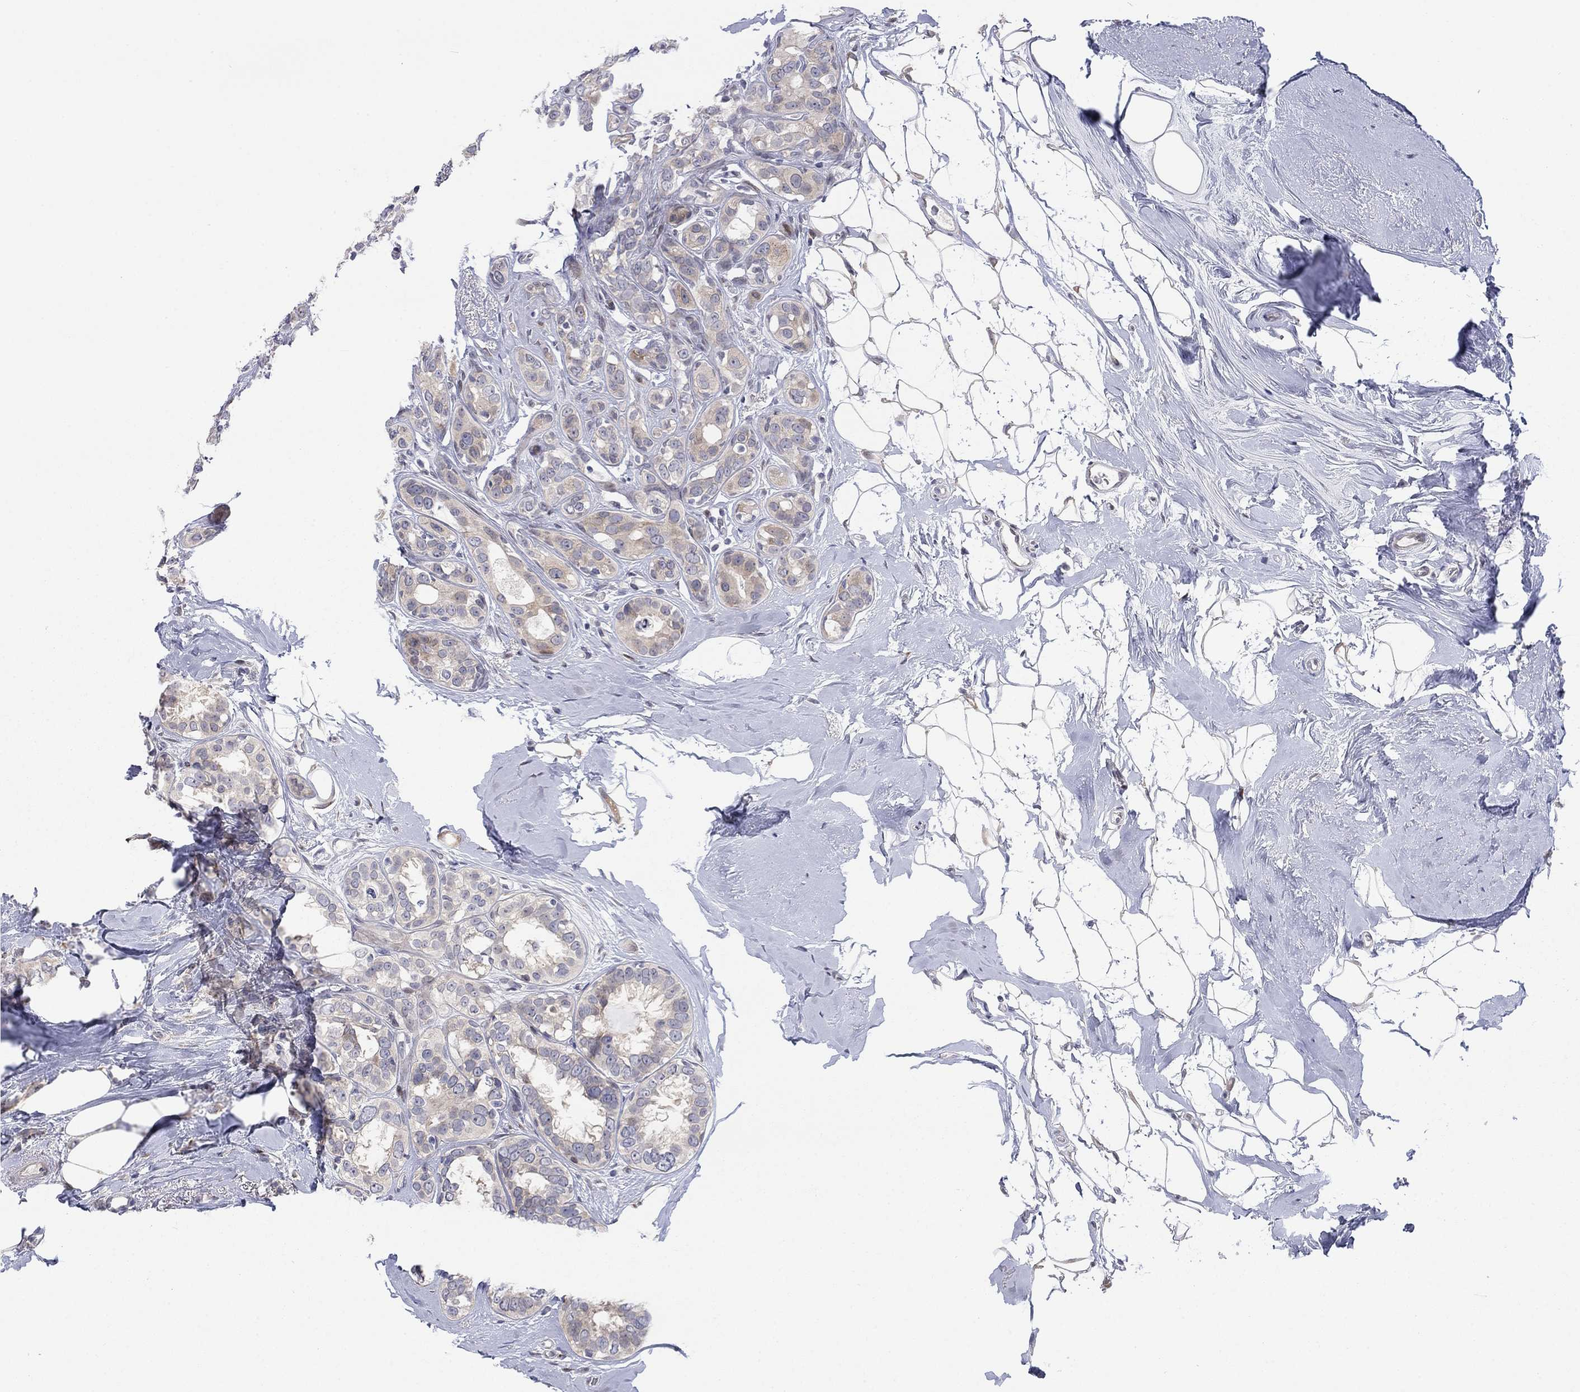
{"staining": {"intensity": "weak", "quantity": "25%-75%", "location": "cytoplasmic/membranous"}, "tissue": "breast cancer", "cell_type": "Tumor cells", "image_type": "cancer", "snomed": [{"axis": "morphology", "description": "Duct carcinoma"}, {"axis": "topography", "description": "Breast"}], "caption": "Protein analysis of breast cancer tissue demonstrates weak cytoplasmic/membranous staining in about 25%-75% of tumor cells.", "gene": "TTC21B", "patient": {"sex": "female", "age": 55}}